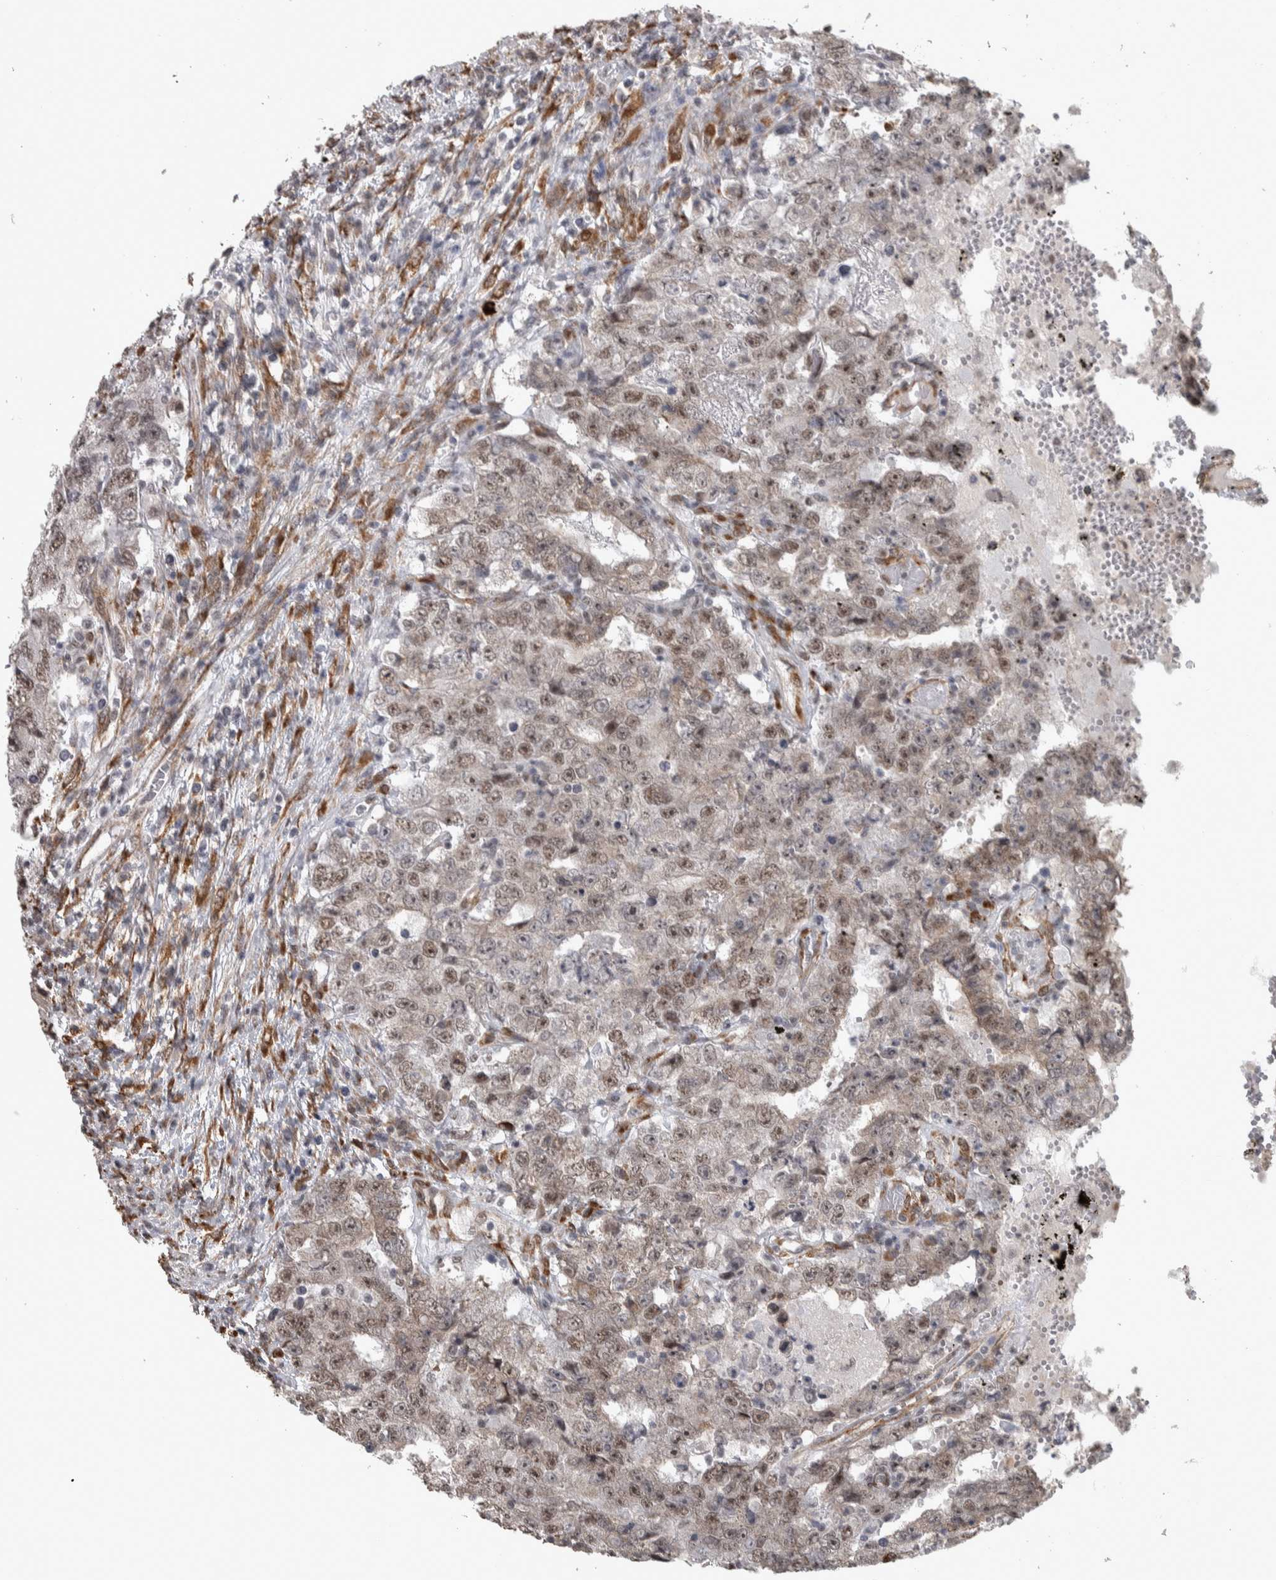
{"staining": {"intensity": "weak", "quantity": "25%-75%", "location": "nuclear"}, "tissue": "testis cancer", "cell_type": "Tumor cells", "image_type": "cancer", "snomed": [{"axis": "morphology", "description": "Carcinoma, Embryonal, NOS"}, {"axis": "topography", "description": "Testis"}], "caption": "Protein expression by immunohistochemistry (IHC) shows weak nuclear expression in approximately 25%-75% of tumor cells in testis embryonal carcinoma.", "gene": "DDX42", "patient": {"sex": "male", "age": 26}}